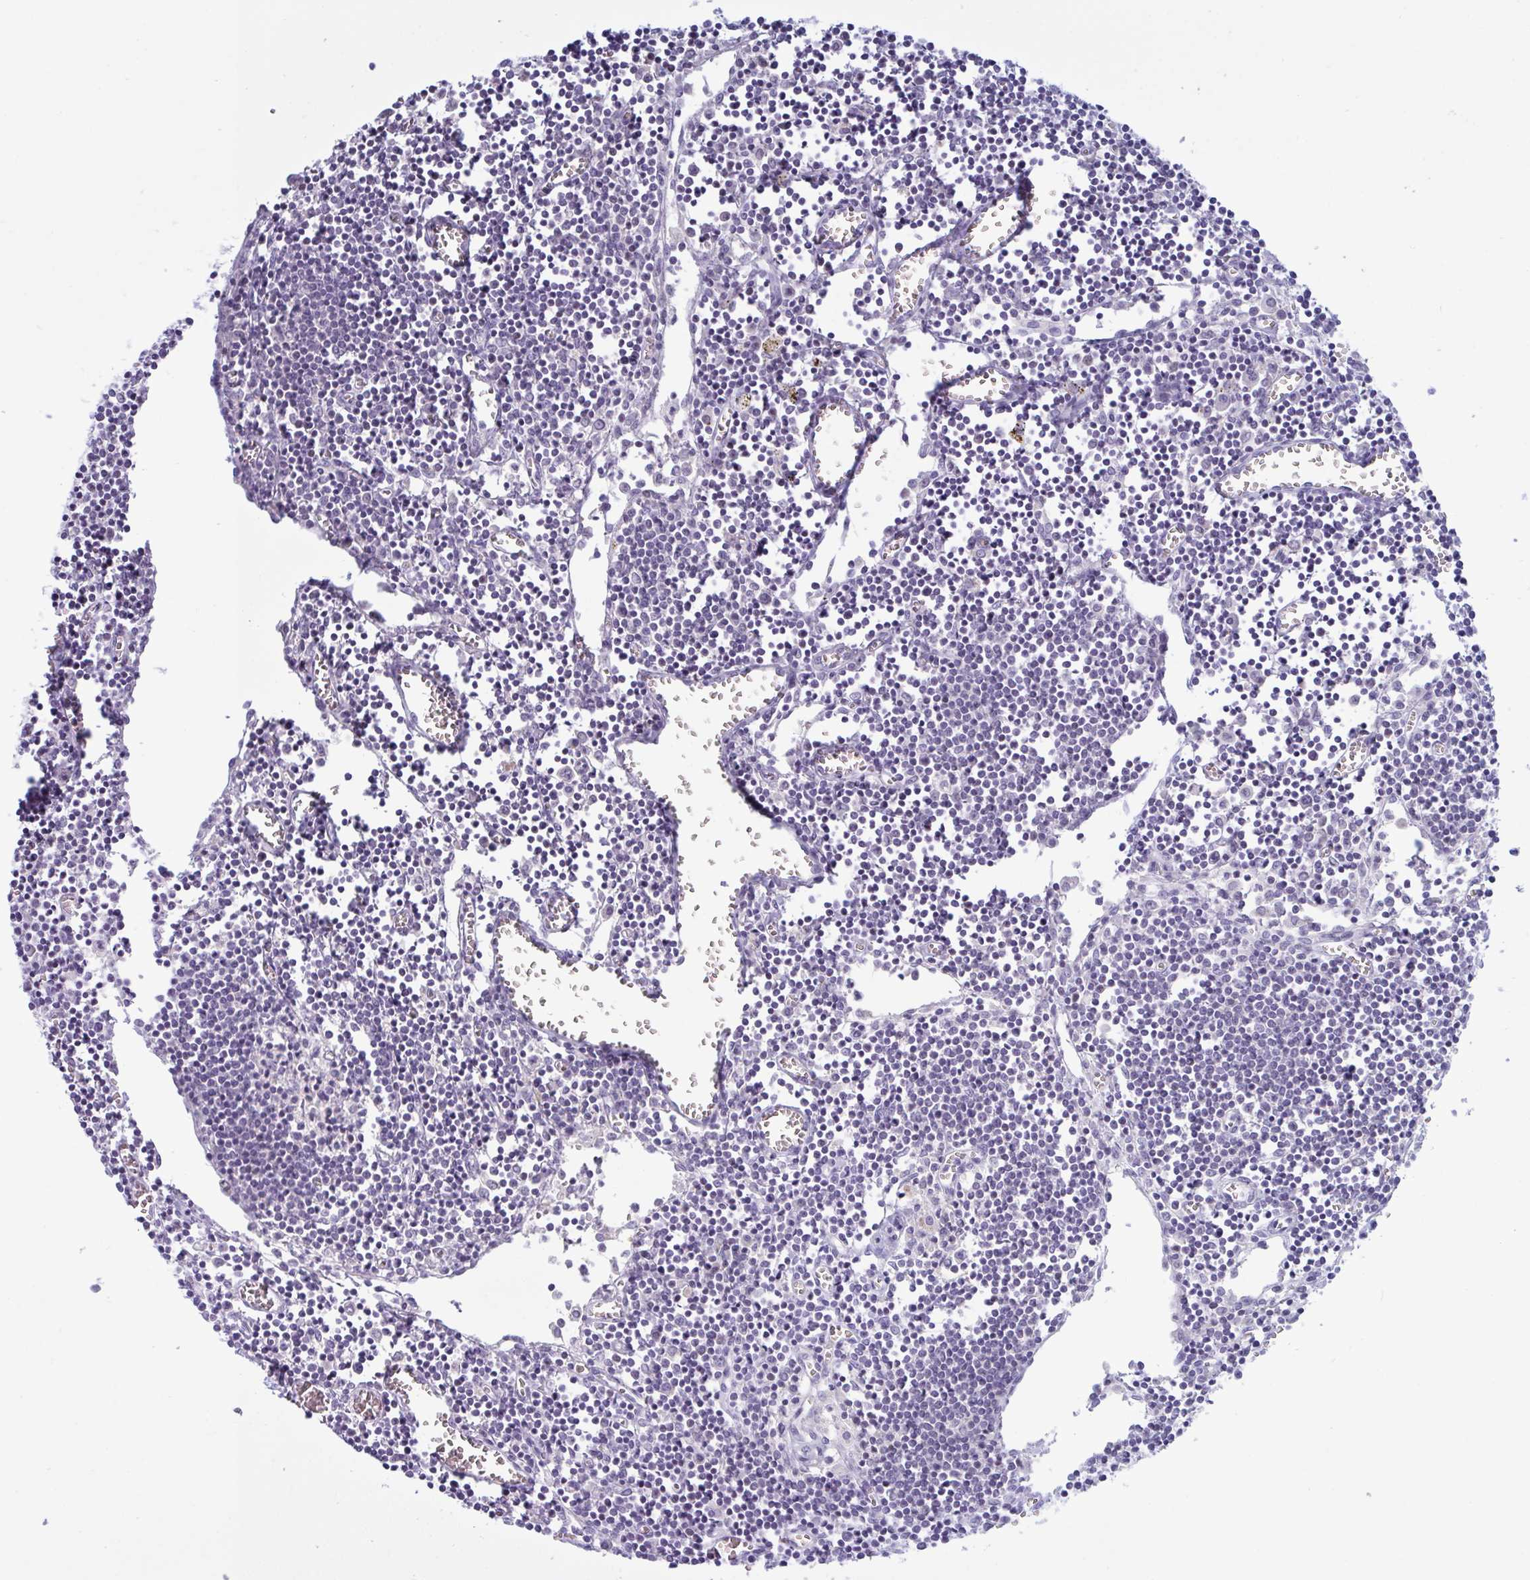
{"staining": {"intensity": "negative", "quantity": "none", "location": "none"}, "tissue": "lymph node", "cell_type": "Germinal center cells", "image_type": "normal", "snomed": [{"axis": "morphology", "description": "Normal tissue, NOS"}, {"axis": "topography", "description": "Lymph node"}], "caption": "Germinal center cells are negative for brown protein staining in normal lymph node. (Immunohistochemistry (ihc), brightfield microscopy, high magnification).", "gene": "NAA30", "patient": {"sex": "male", "age": 66}}